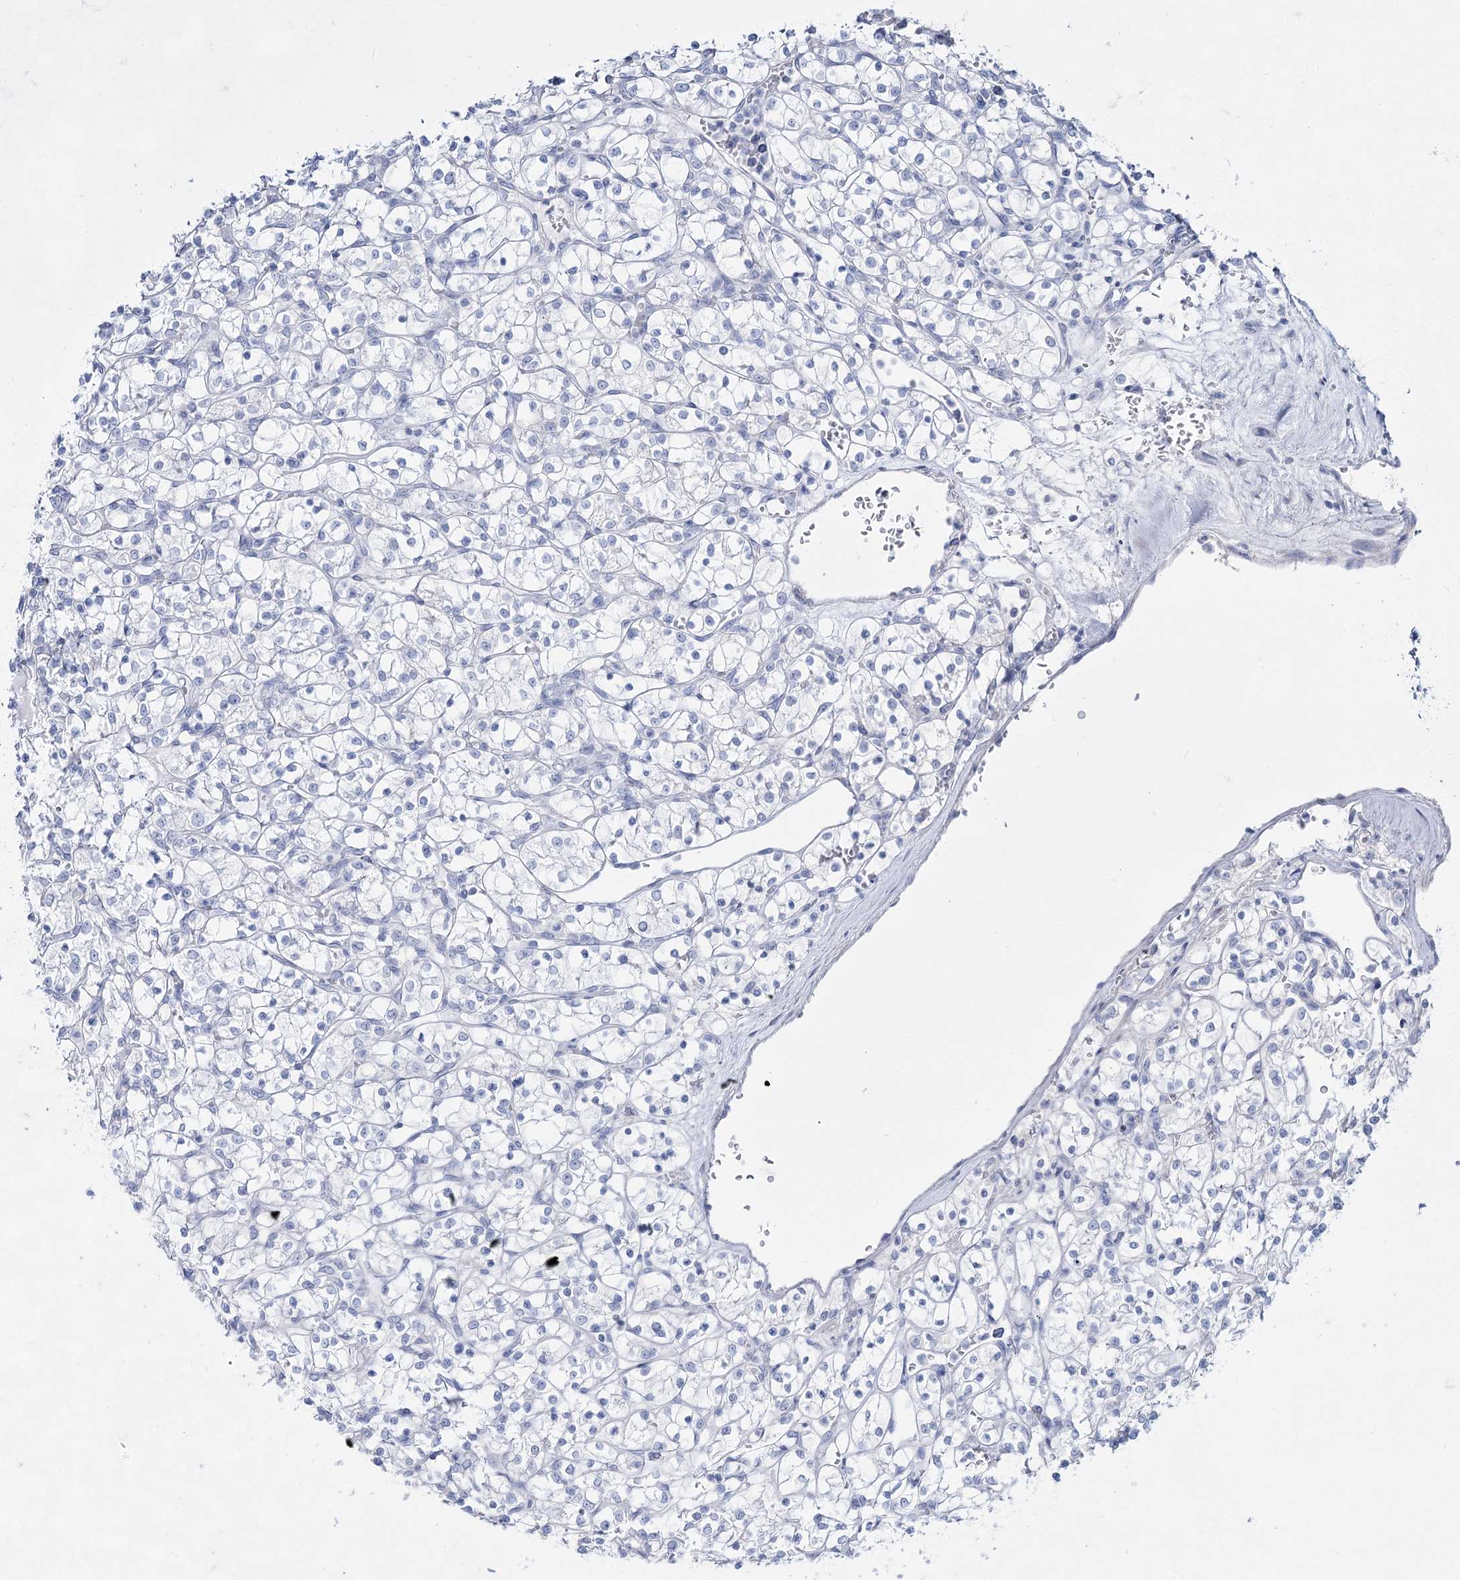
{"staining": {"intensity": "negative", "quantity": "none", "location": "none"}, "tissue": "renal cancer", "cell_type": "Tumor cells", "image_type": "cancer", "snomed": [{"axis": "morphology", "description": "Adenocarcinoma, NOS"}, {"axis": "topography", "description": "Kidney"}], "caption": "High magnification brightfield microscopy of adenocarcinoma (renal) stained with DAB (brown) and counterstained with hematoxylin (blue): tumor cells show no significant staining.", "gene": "ACRV1", "patient": {"sex": "female", "age": 69}}